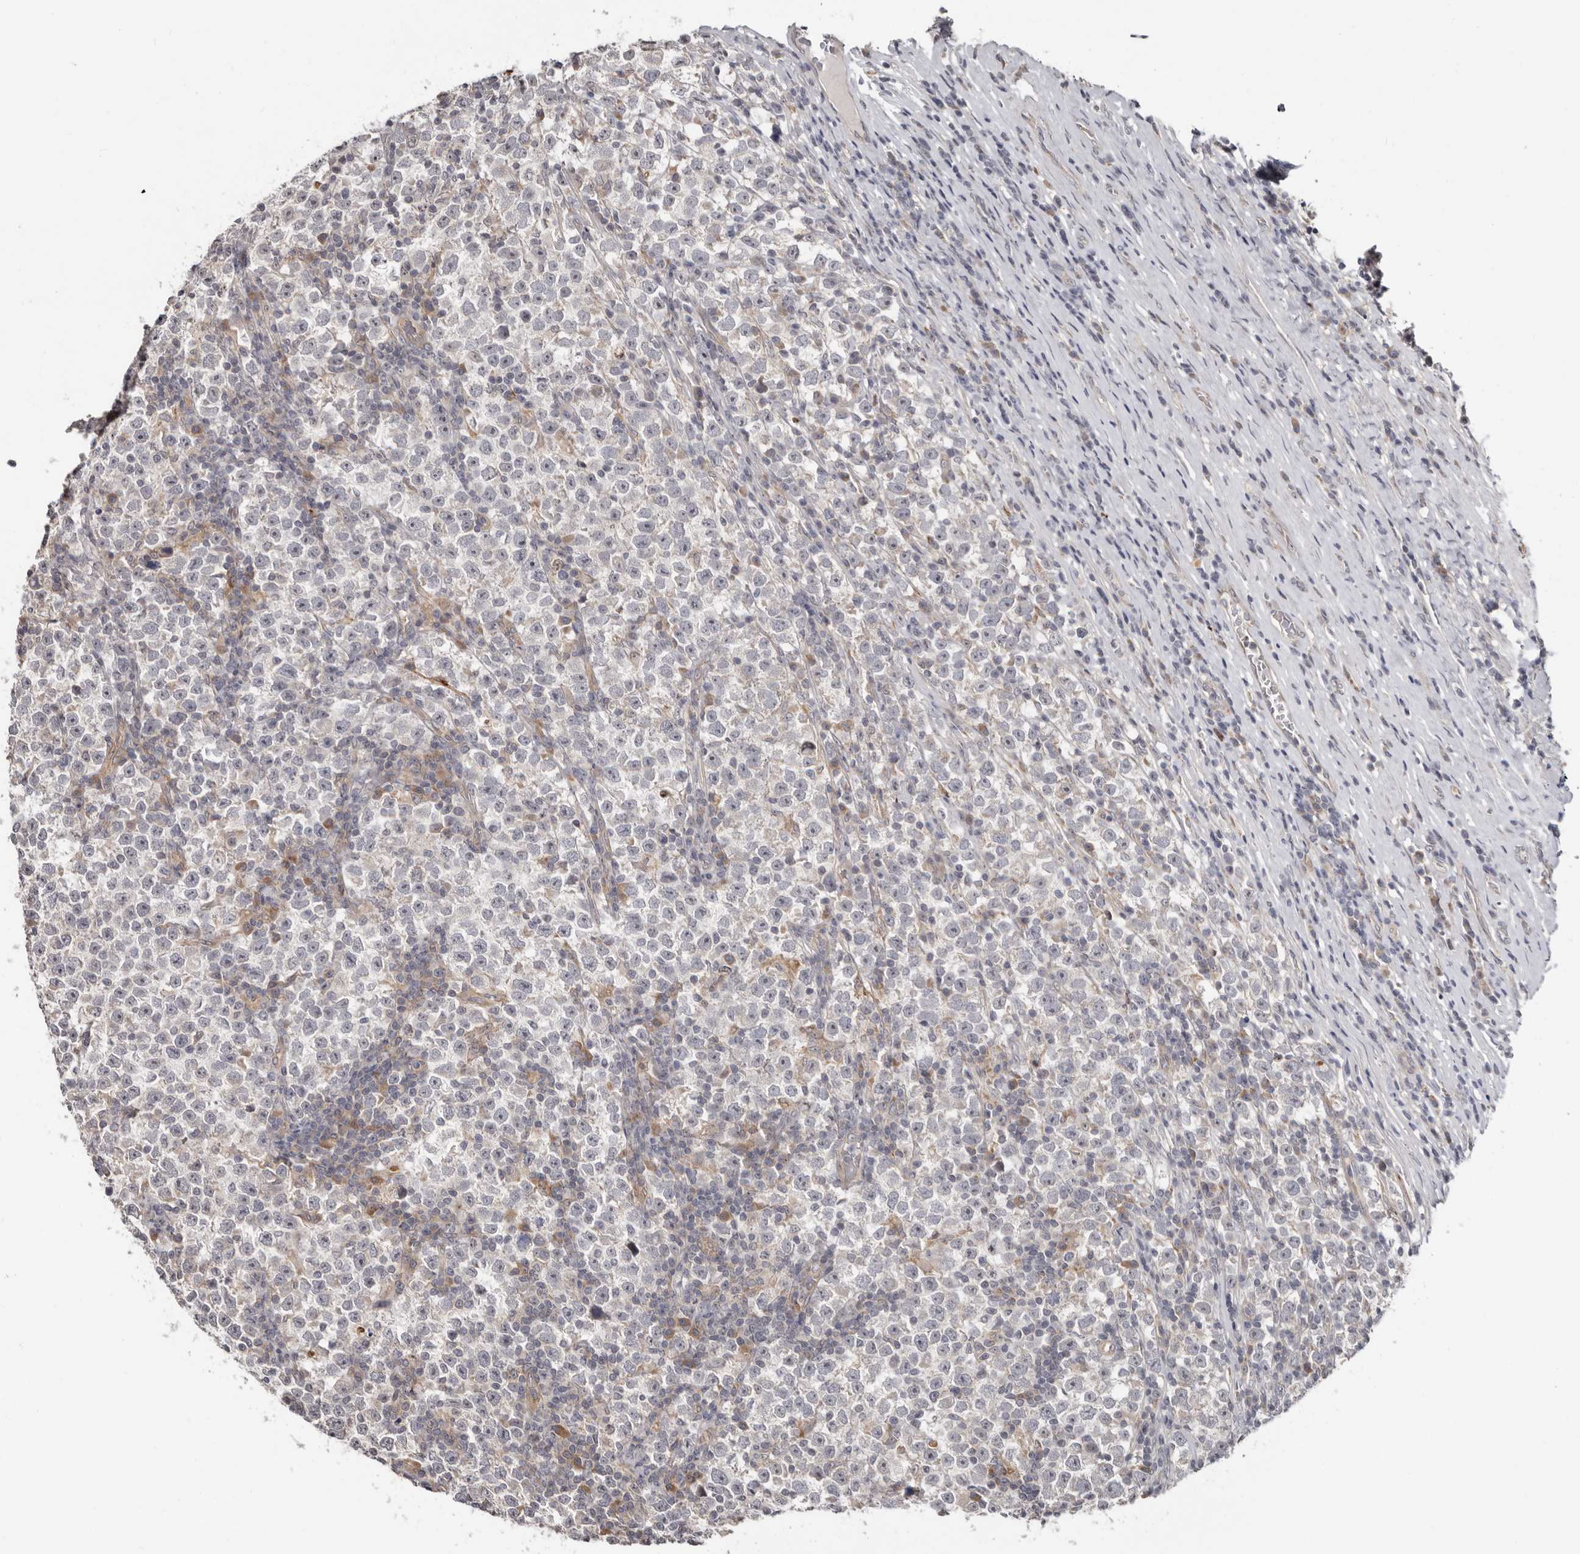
{"staining": {"intensity": "negative", "quantity": "none", "location": "none"}, "tissue": "testis cancer", "cell_type": "Tumor cells", "image_type": "cancer", "snomed": [{"axis": "morphology", "description": "Normal tissue, NOS"}, {"axis": "morphology", "description": "Seminoma, NOS"}, {"axis": "topography", "description": "Testis"}], "caption": "A high-resolution micrograph shows immunohistochemistry staining of seminoma (testis), which demonstrates no significant positivity in tumor cells.", "gene": "BAD", "patient": {"sex": "male", "age": 43}}